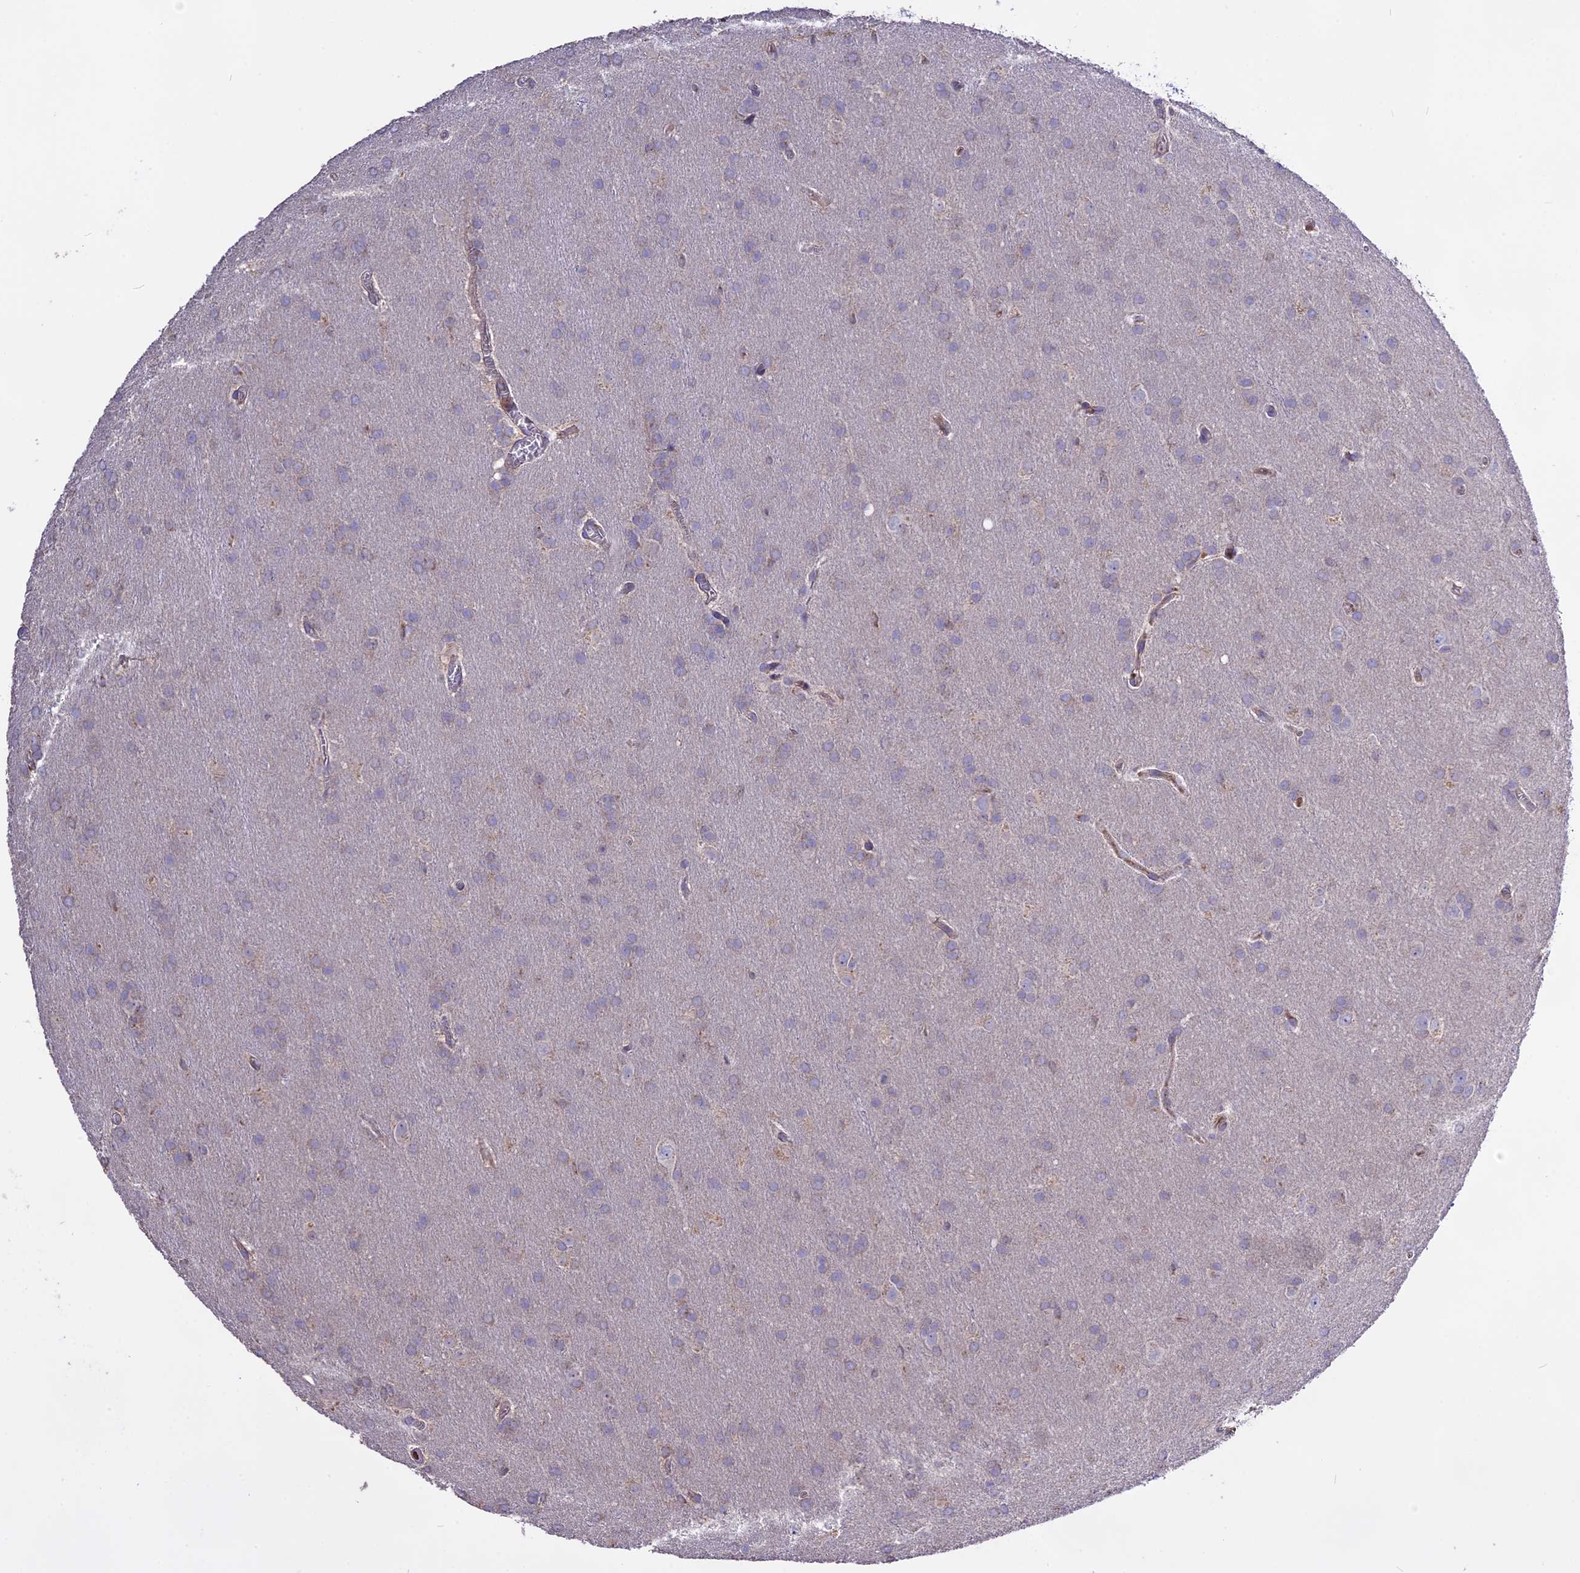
{"staining": {"intensity": "weak", "quantity": "<25%", "location": "cytoplasmic/membranous"}, "tissue": "glioma", "cell_type": "Tumor cells", "image_type": "cancer", "snomed": [{"axis": "morphology", "description": "Glioma, malignant, Low grade"}, {"axis": "topography", "description": "Brain"}], "caption": "An immunohistochemistry (IHC) histopathology image of low-grade glioma (malignant) is shown. There is no staining in tumor cells of low-grade glioma (malignant).", "gene": "NUDT8", "patient": {"sex": "female", "age": 32}}